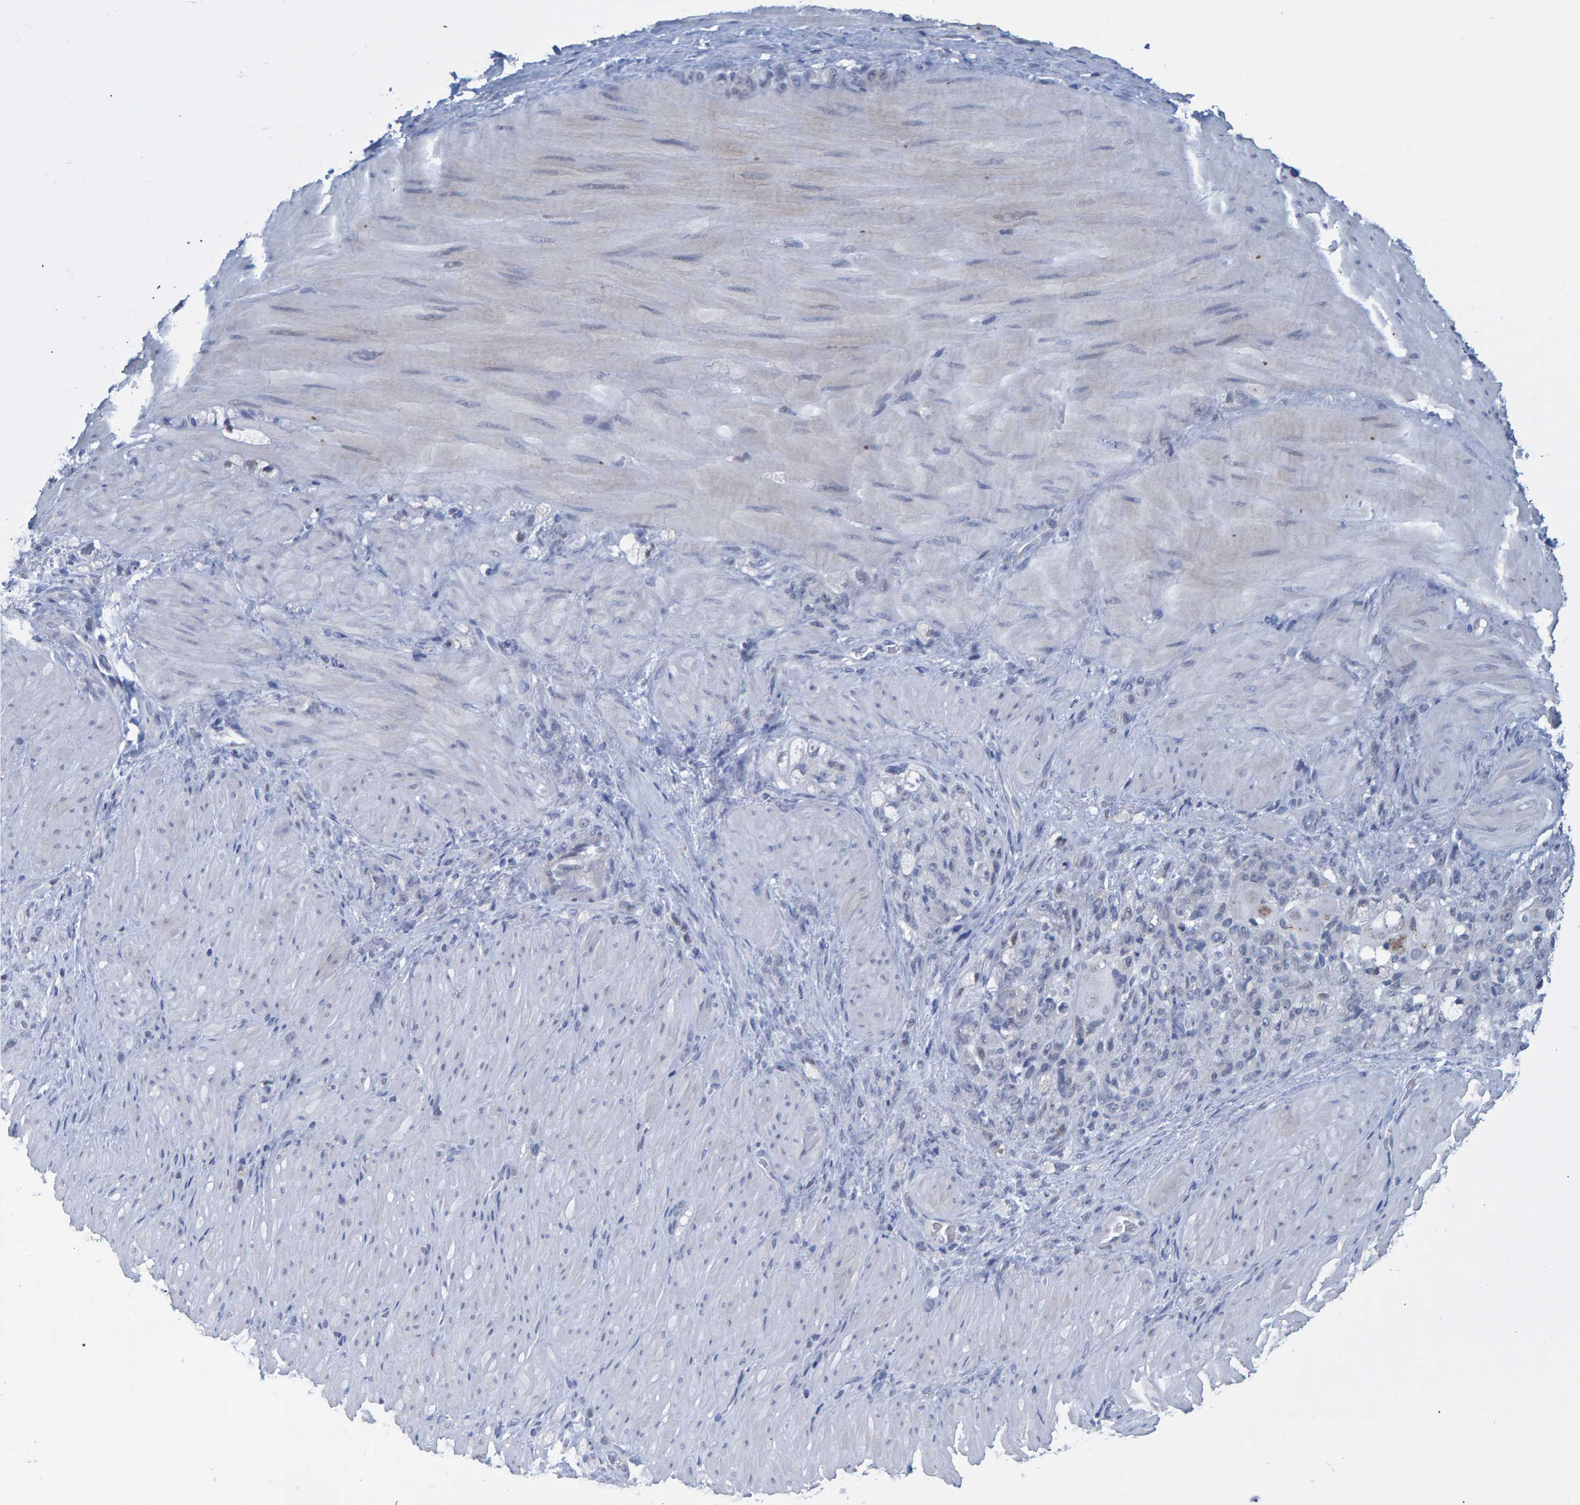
{"staining": {"intensity": "negative", "quantity": "none", "location": "none"}, "tissue": "stomach cancer", "cell_type": "Tumor cells", "image_type": "cancer", "snomed": [{"axis": "morphology", "description": "Normal tissue, NOS"}, {"axis": "morphology", "description": "Adenocarcinoma, NOS"}, {"axis": "topography", "description": "Stomach"}], "caption": "Immunohistochemistry (IHC) histopathology image of stomach cancer (adenocarcinoma) stained for a protein (brown), which reveals no positivity in tumor cells.", "gene": "PROCA1", "patient": {"sex": "male", "age": 82}}